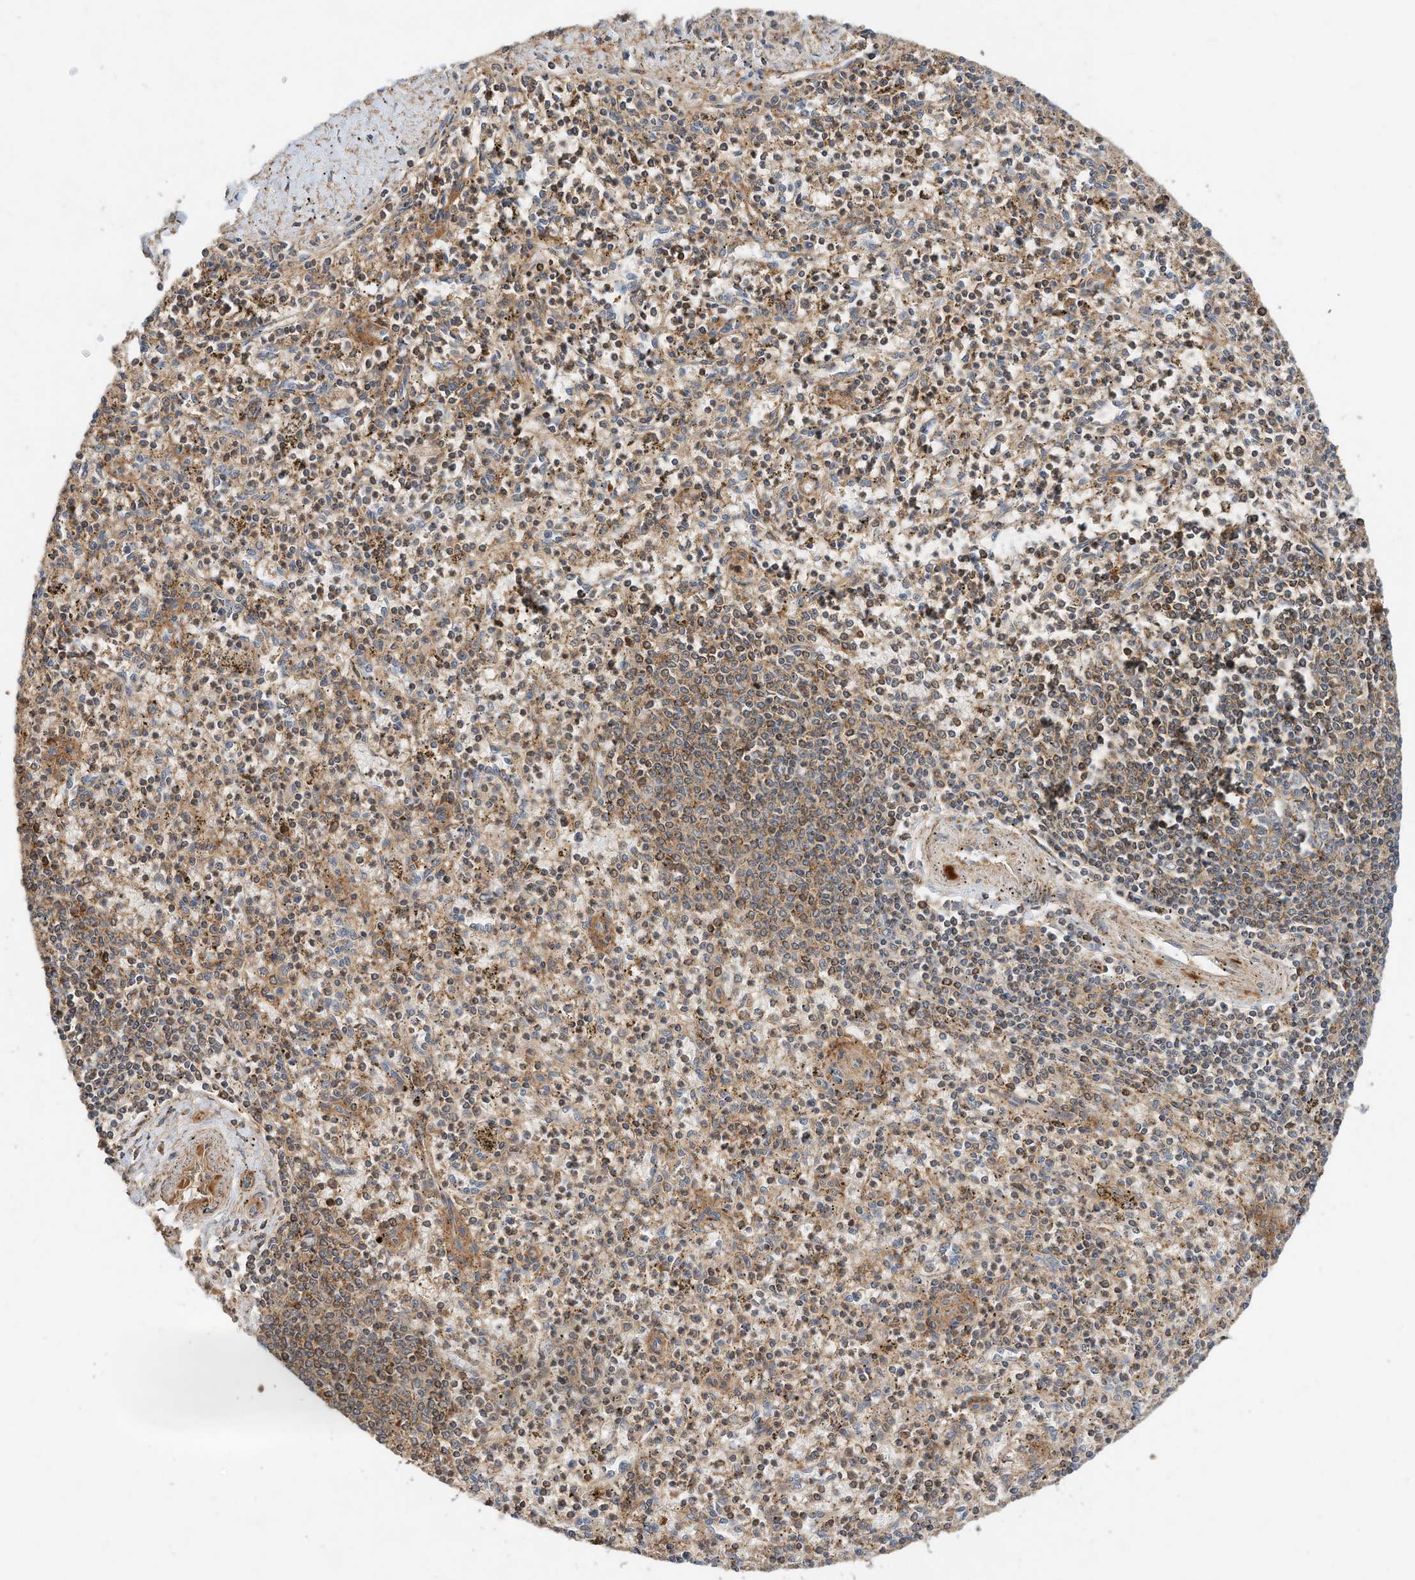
{"staining": {"intensity": "moderate", "quantity": "25%-75%", "location": "cytoplasmic/membranous"}, "tissue": "spleen", "cell_type": "Cells in red pulp", "image_type": "normal", "snomed": [{"axis": "morphology", "description": "Normal tissue, NOS"}, {"axis": "topography", "description": "Spleen"}], "caption": "Immunohistochemical staining of normal spleen shows moderate cytoplasmic/membranous protein positivity in approximately 25%-75% of cells in red pulp.", "gene": "CPAMD8", "patient": {"sex": "male", "age": 72}}